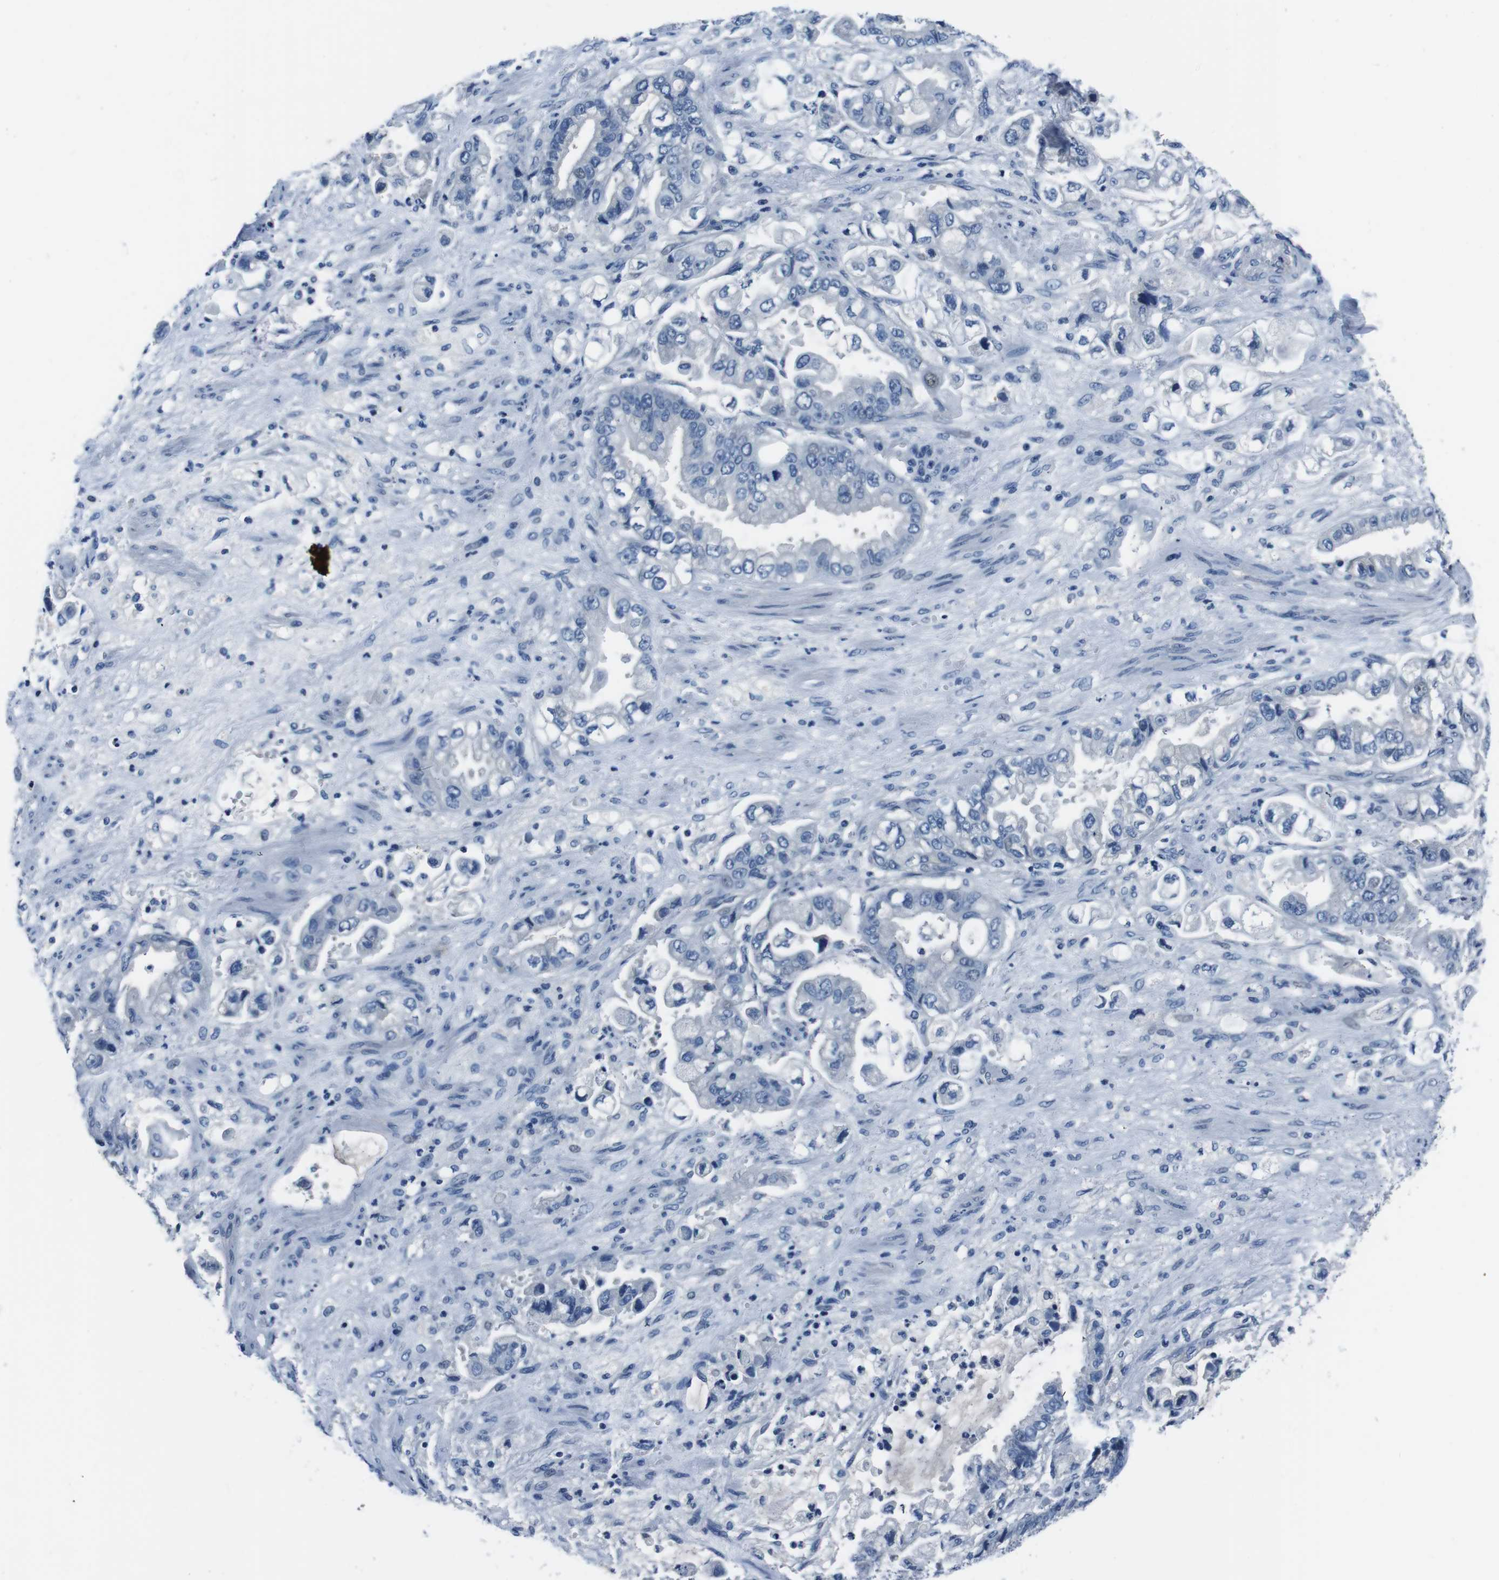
{"staining": {"intensity": "negative", "quantity": "none", "location": "none"}, "tissue": "stomach cancer", "cell_type": "Tumor cells", "image_type": "cancer", "snomed": [{"axis": "morphology", "description": "Normal tissue, NOS"}, {"axis": "morphology", "description": "Adenocarcinoma, NOS"}, {"axis": "topography", "description": "Stomach"}], "caption": "High magnification brightfield microscopy of adenocarcinoma (stomach) stained with DAB (brown) and counterstained with hematoxylin (blue): tumor cells show no significant positivity.", "gene": "CASQ1", "patient": {"sex": "male", "age": 62}}